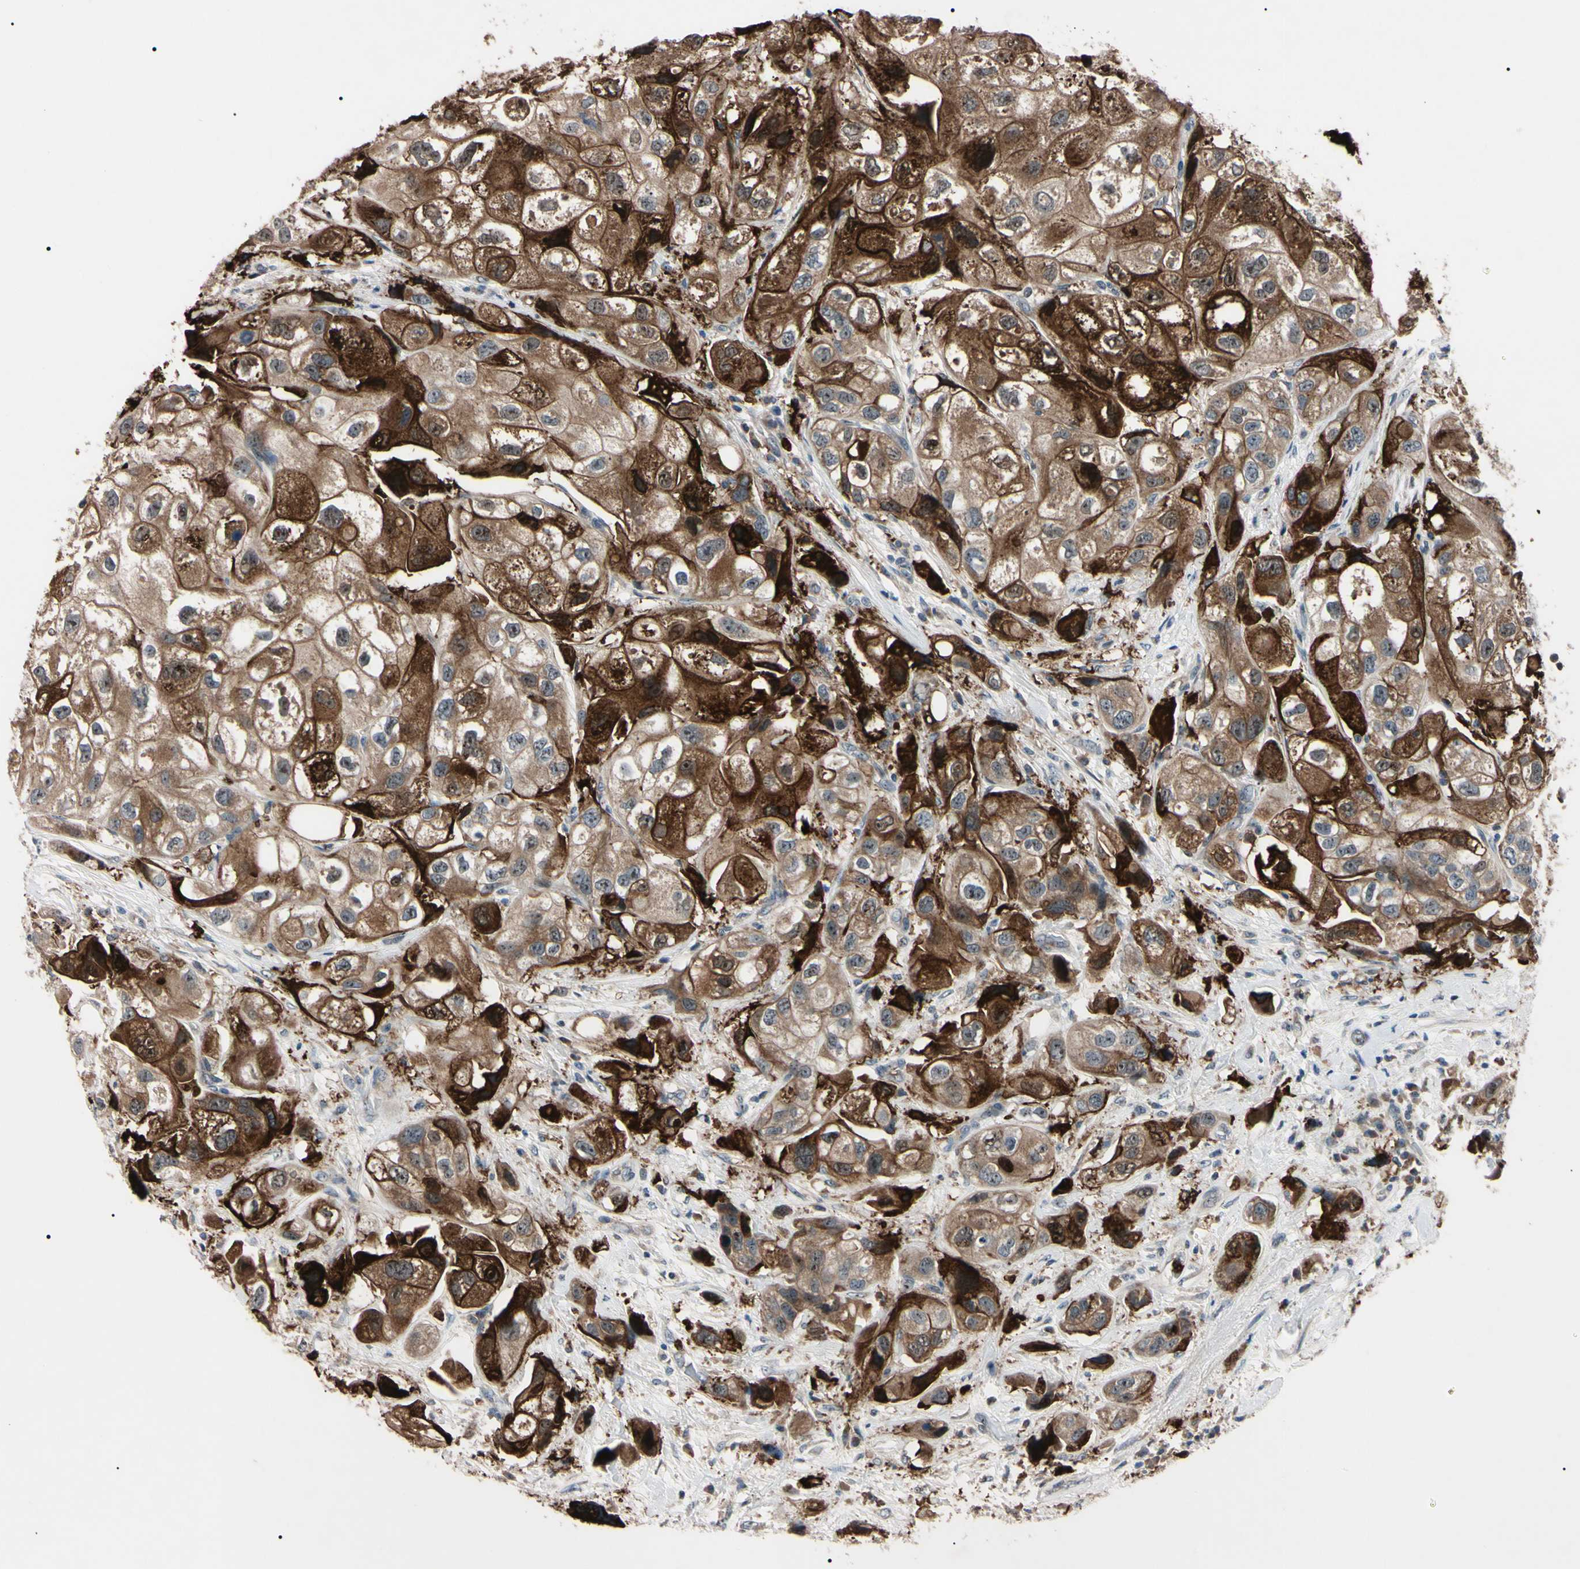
{"staining": {"intensity": "strong", "quantity": "25%-75%", "location": "cytoplasmic/membranous"}, "tissue": "urothelial cancer", "cell_type": "Tumor cells", "image_type": "cancer", "snomed": [{"axis": "morphology", "description": "Urothelial carcinoma, High grade"}, {"axis": "topography", "description": "Urinary bladder"}], "caption": "An IHC image of neoplastic tissue is shown. Protein staining in brown shows strong cytoplasmic/membranous positivity in urothelial cancer within tumor cells.", "gene": "TRAF5", "patient": {"sex": "female", "age": 64}}